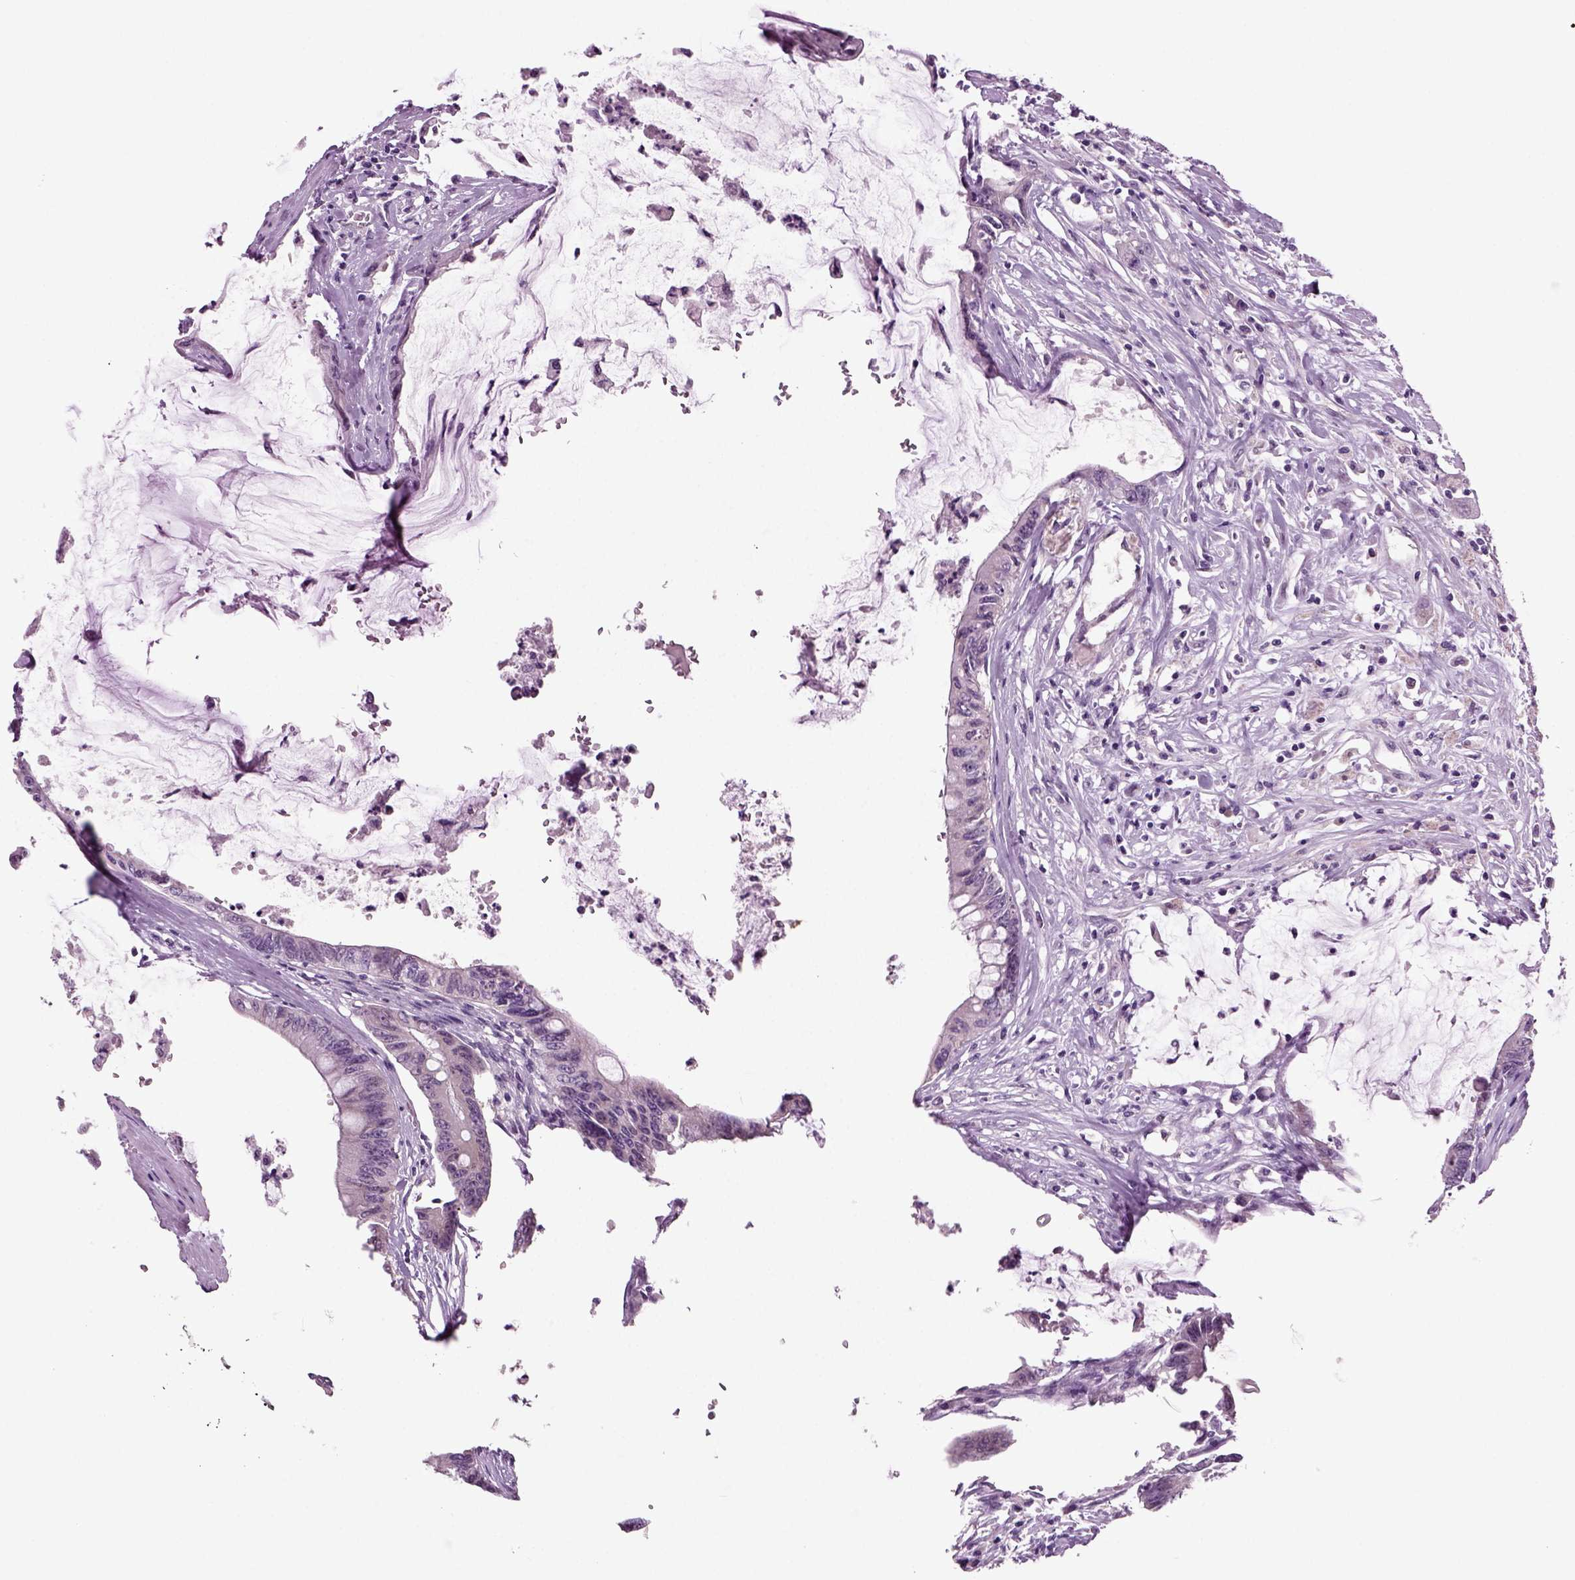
{"staining": {"intensity": "negative", "quantity": "none", "location": "none"}, "tissue": "colorectal cancer", "cell_type": "Tumor cells", "image_type": "cancer", "snomed": [{"axis": "morphology", "description": "Adenocarcinoma, NOS"}, {"axis": "topography", "description": "Rectum"}], "caption": "Adenocarcinoma (colorectal) was stained to show a protein in brown. There is no significant expression in tumor cells.", "gene": "COL9A2", "patient": {"sex": "male", "age": 59}}